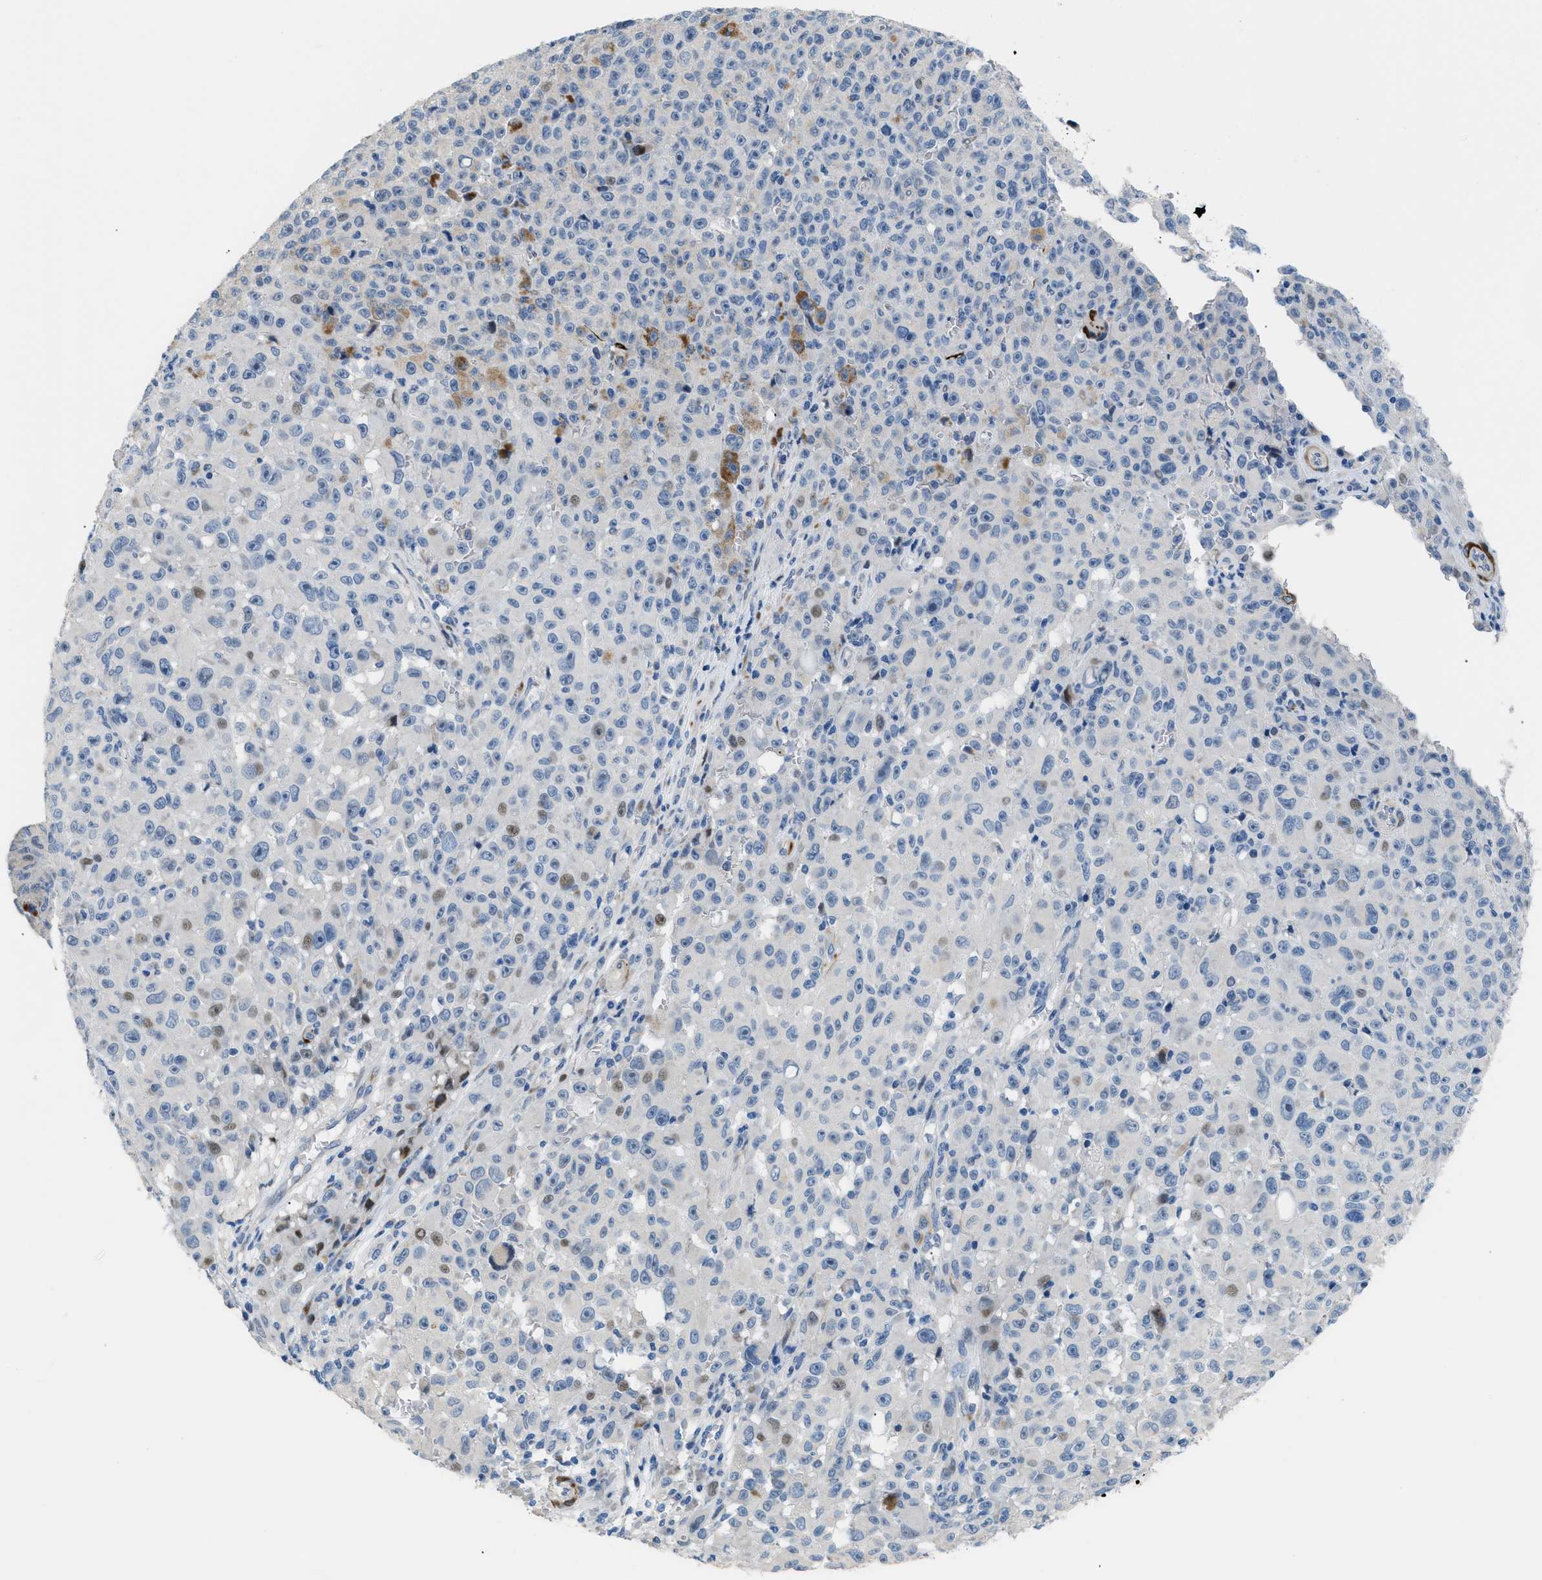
{"staining": {"intensity": "negative", "quantity": "none", "location": "none"}, "tissue": "melanoma", "cell_type": "Tumor cells", "image_type": "cancer", "snomed": [{"axis": "morphology", "description": "Malignant melanoma, NOS"}, {"axis": "topography", "description": "Skin"}], "caption": "This micrograph is of melanoma stained with immunohistochemistry to label a protein in brown with the nuclei are counter-stained blue. There is no positivity in tumor cells.", "gene": "ICA1", "patient": {"sex": "female", "age": 82}}